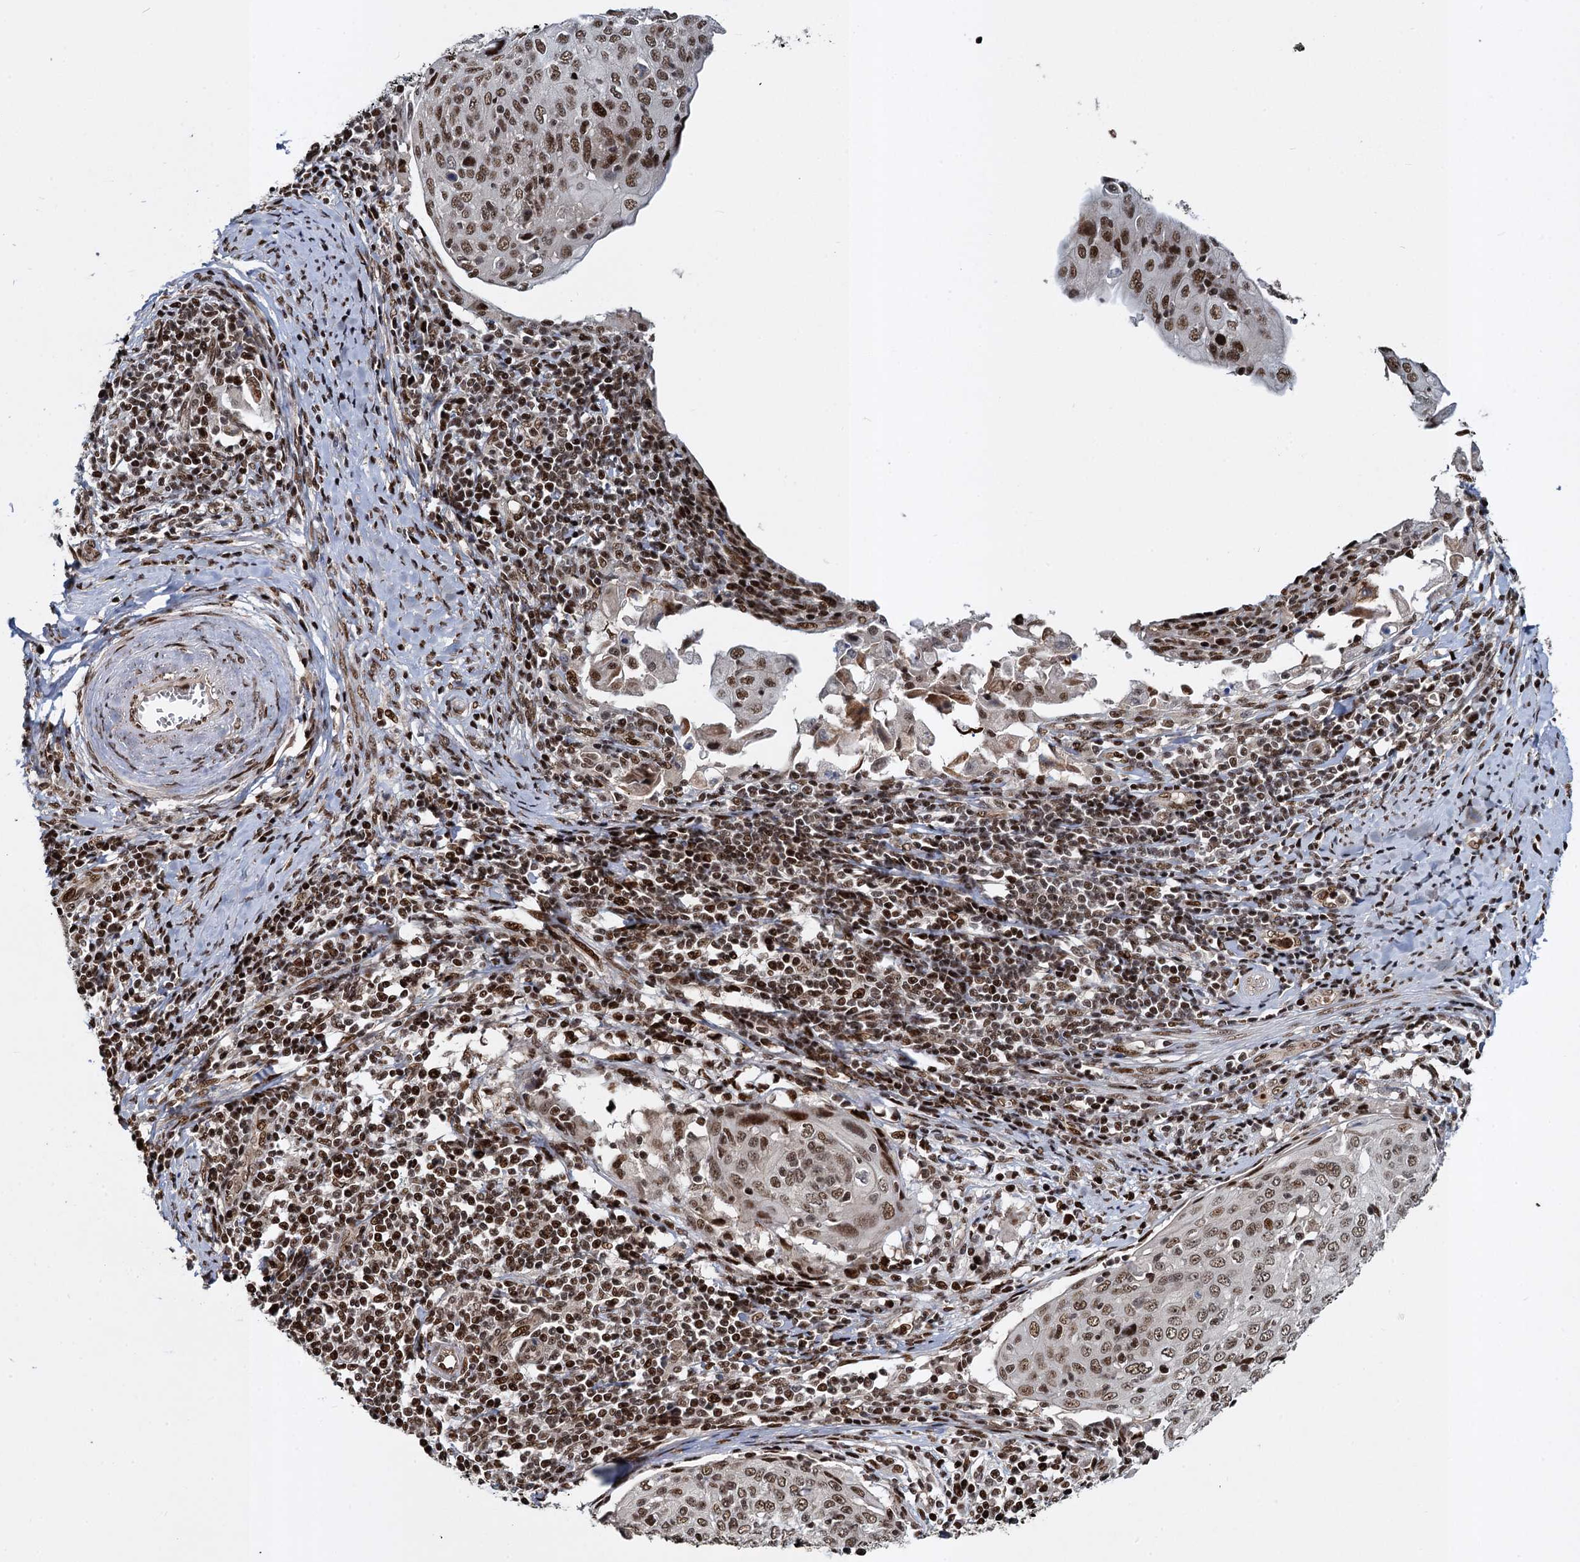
{"staining": {"intensity": "moderate", "quantity": ">75%", "location": "nuclear"}, "tissue": "cervical cancer", "cell_type": "Tumor cells", "image_type": "cancer", "snomed": [{"axis": "morphology", "description": "Squamous cell carcinoma, NOS"}, {"axis": "topography", "description": "Cervix"}], "caption": "A brown stain shows moderate nuclear positivity of a protein in human squamous cell carcinoma (cervical) tumor cells.", "gene": "ANKRD49", "patient": {"sex": "female", "age": 67}}